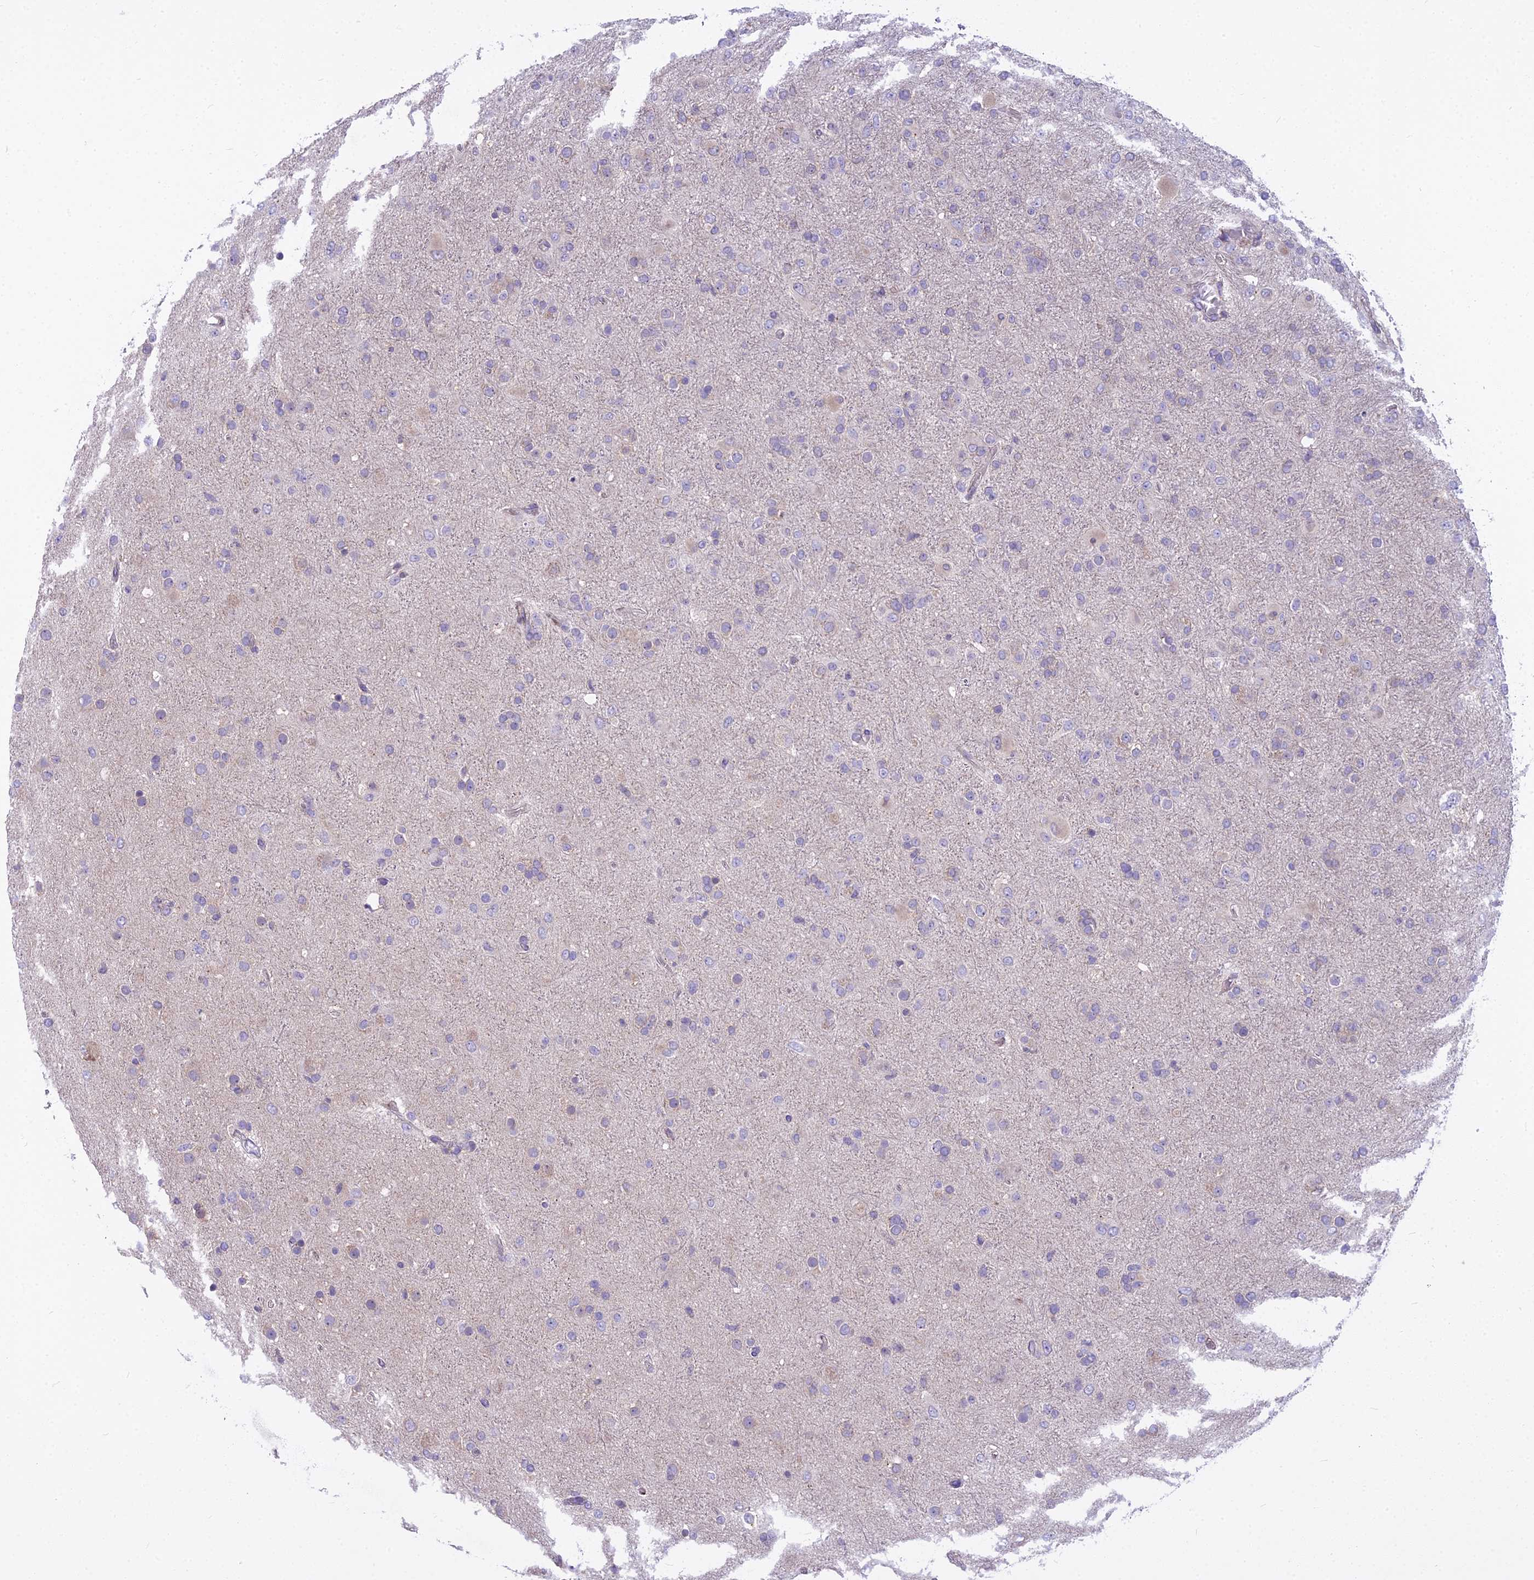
{"staining": {"intensity": "negative", "quantity": "none", "location": "none"}, "tissue": "glioma", "cell_type": "Tumor cells", "image_type": "cancer", "snomed": [{"axis": "morphology", "description": "Glioma, malignant, Low grade"}, {"axis": "topography", "description": "Brain"}], "caption": "IHC of malignant low-grade glioma reveals no staining in tumor cells.", "gene": "PCDHB14", "patient": {"sex": "male", "age": 65}}